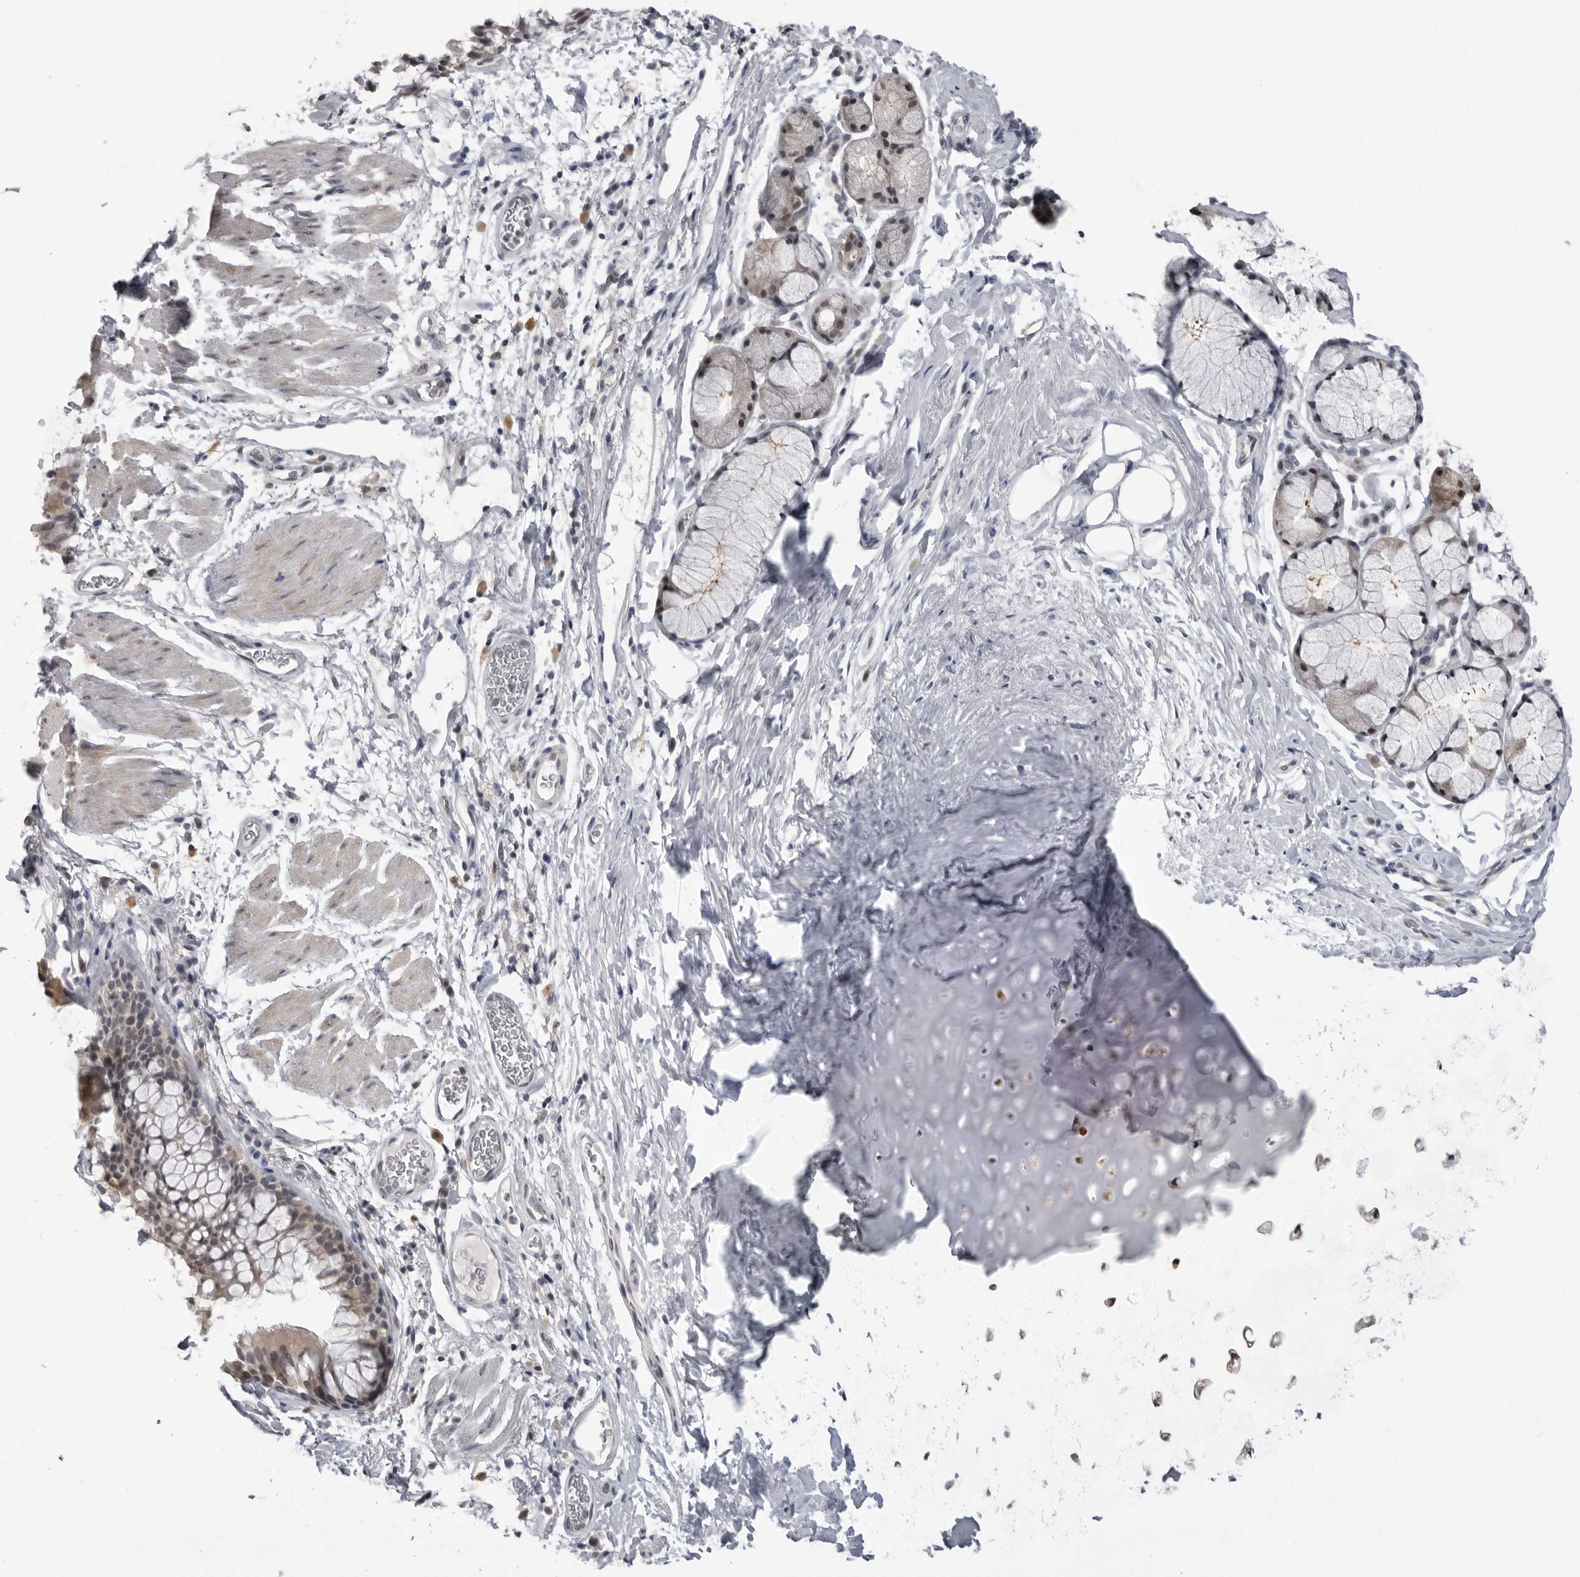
{"staining": {"intensity": "weak", "quantity": "<25%", "location": "cytoplasmic/membranous"}, "tissue": "bronchus", "cell_type": "Respiratory epithelial cells", "image_type": "normal", "snomed": [{"axis": "morphology", "description": "Normal tissue, NOS"}, {"axis": "topography", "description": "Cartilage tissue"}, {"axis": "topography", "description": "Bronchus"}], "caption": "Human bronchus stained for a protein using immunohistochemistry reveals no expression in respiratory epithelial cells.", "gene": "PDCL3", "patient": {"sex": "female", "age": 53}}